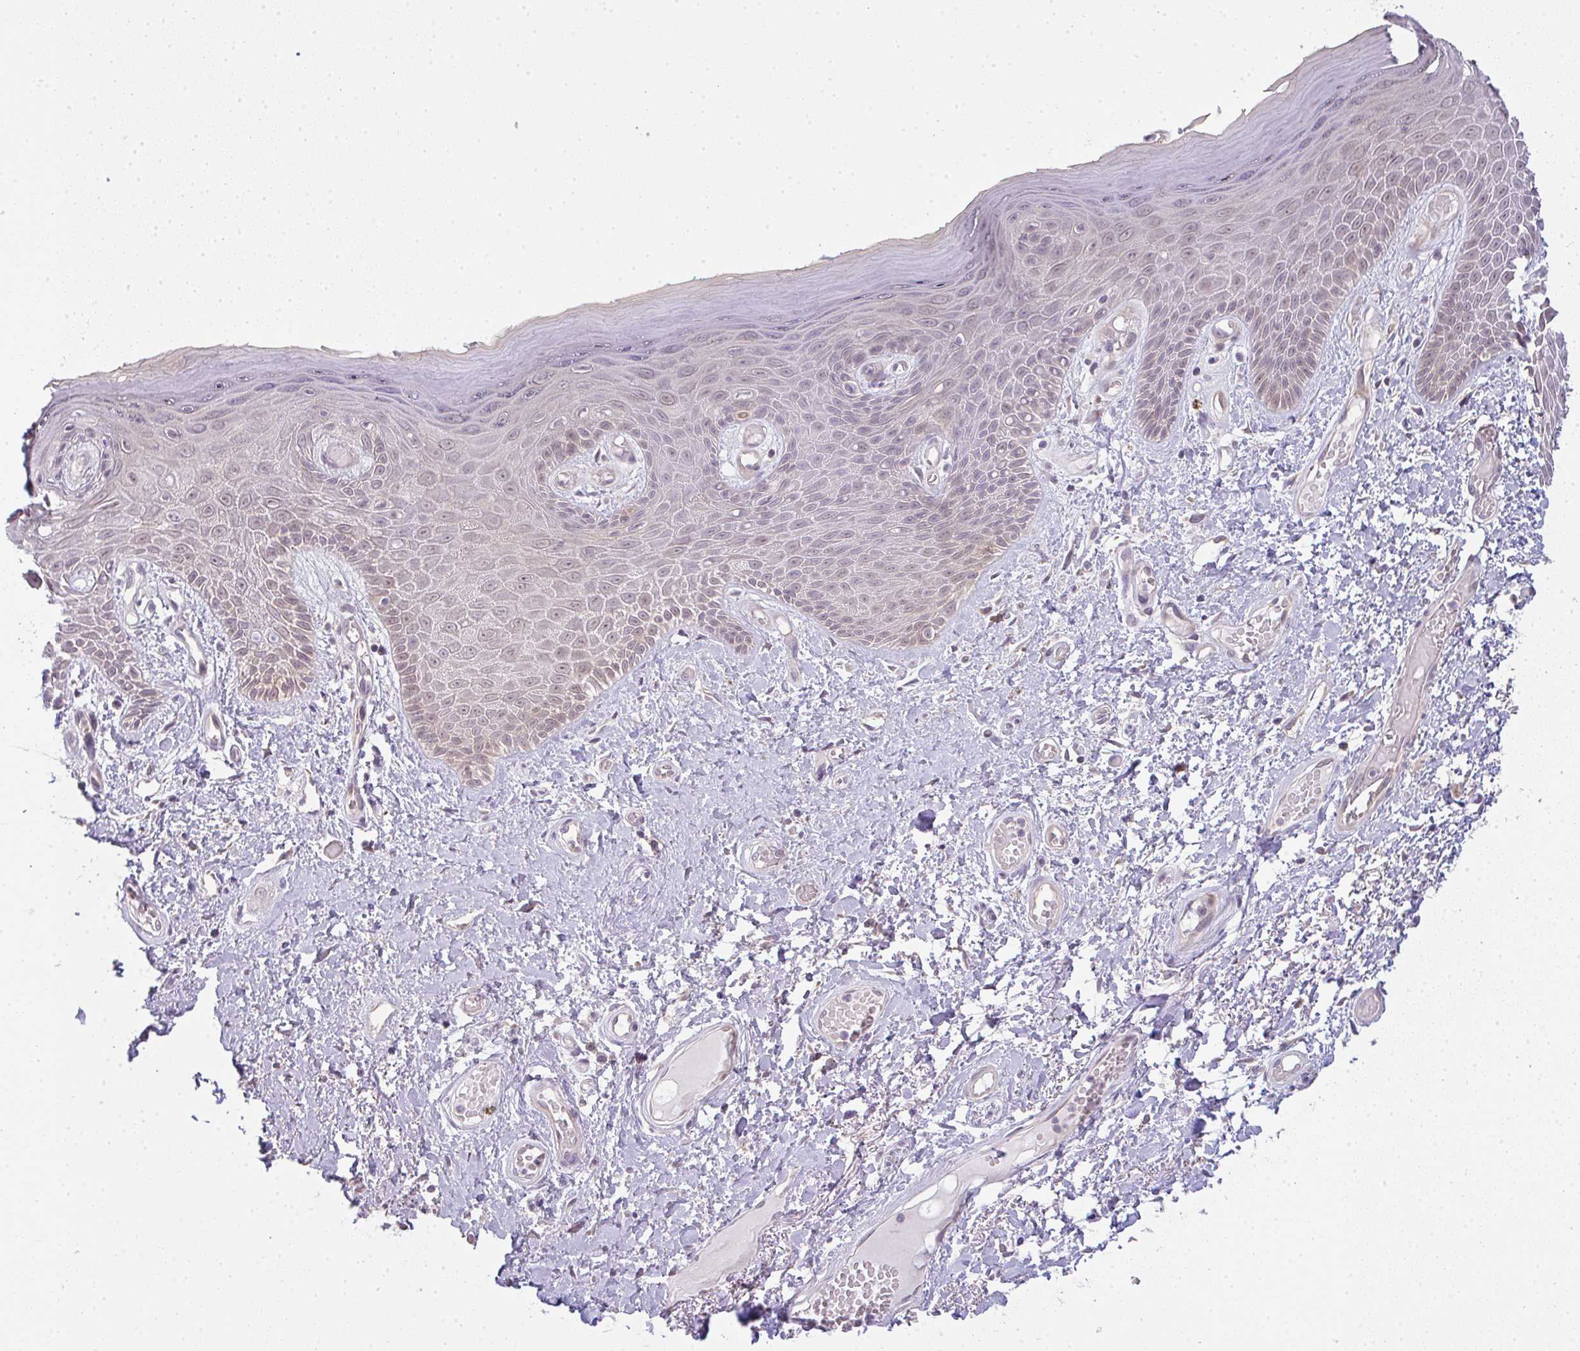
{"staining": {"intensity": "weak", "quantity": "25%-75%", "location": "nuclear"}, "tissue": "skin", "cell_type": "Epidermal cells", "image_type": "normal", "snomed": [{"axis": "morphology", "description": "Normal tissue, NOS"}, {"axis": "topography", "description": "Anal"}, {"axis": "topography", "description": "Peripheral nerve tissue"}], "caption": "An image showing weak nuclear expression in approximately 25%-75% of epidermal cells in normal skin, as visualized by brown immunohistochemical staining.", "gene": "CSE1L", "patient": {"sex": "male", "age": 78}}